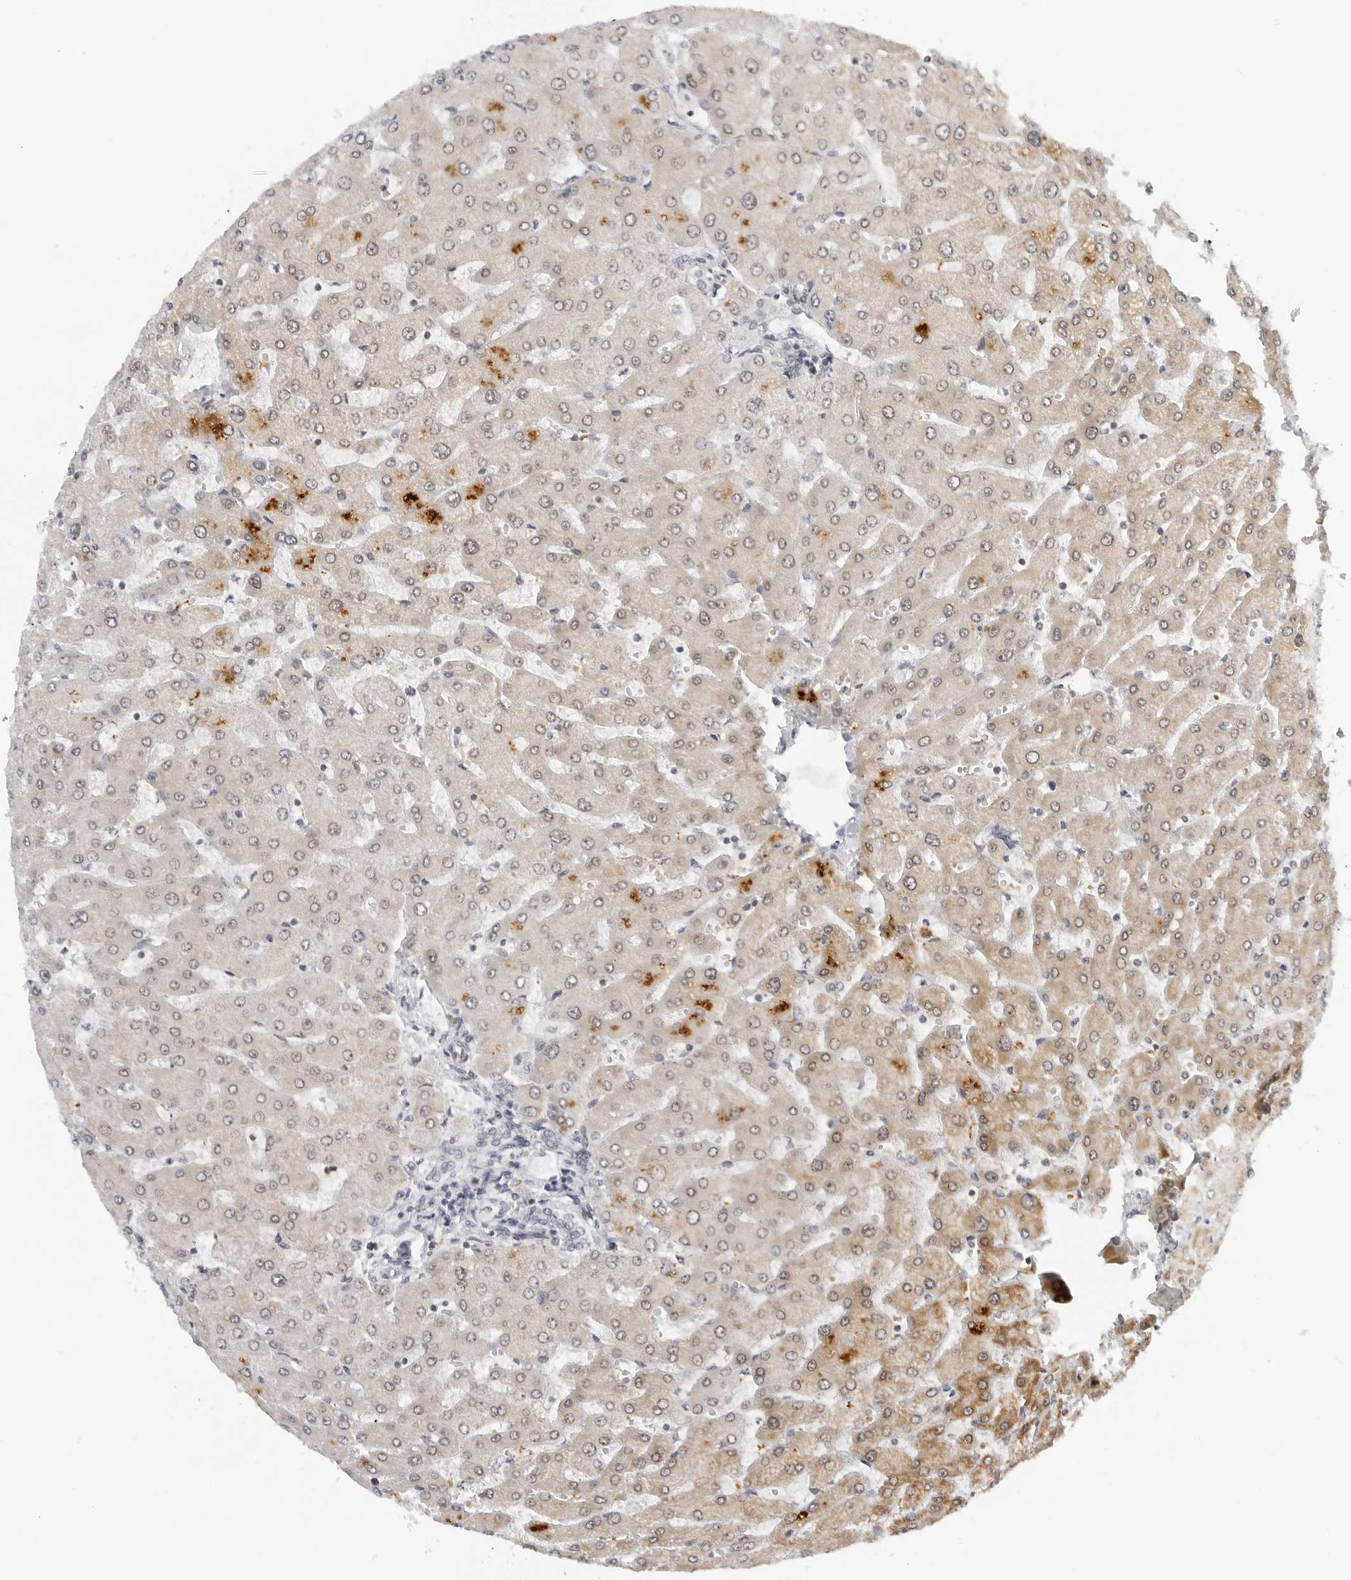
{"staining": {"intensity": "negative", "quantity": "none", "location": "none"}, "tissue": "liver", "cell_type": "Cholangiocytes", "image_type": "normal", "snomed": [{"axis": "morphology", "description": "Normal tissue, NOS"}, {"axis": "topography", "description": "Liver"}], "caption": "DAB immunohistochemical staining of normal liver shows no significant staining in cholangiocytes.", "gene": "TOX4", "patient": {"sex": "male", "age": 55}}